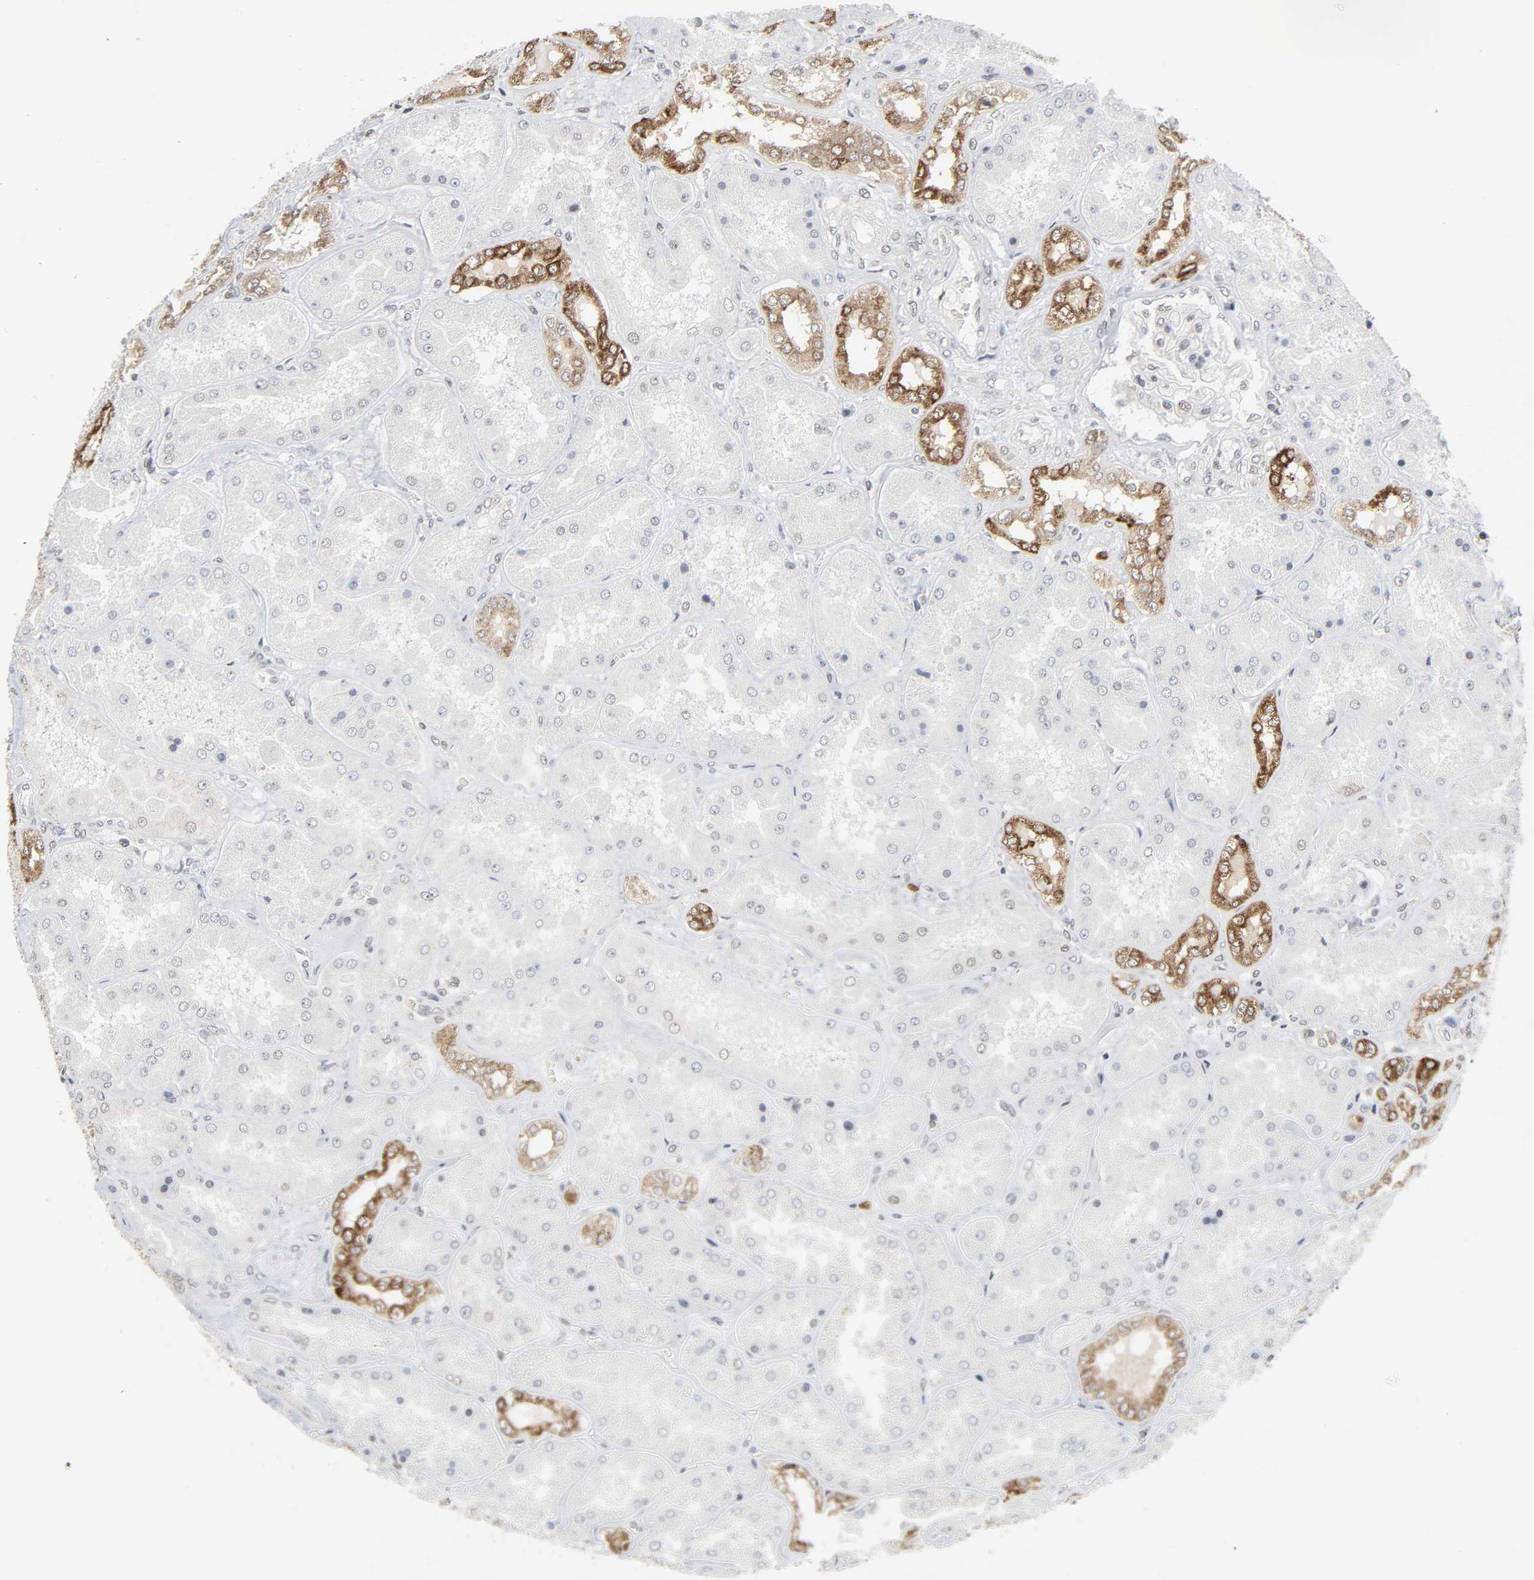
{"staining": {"intensity": "negative", "quantity": "none", "location": "none"}, "tissue": "kidney", "cell_type": "Cells in glomeruli", "image_type": "normal", "snomed": [{"axis": "morphology", "description": "Normal tissue, NOS"}, {"axis": "topography", "description": "Kidney"}], "caption": "An immunohistochemistry image of benign kidney is shown. There is no staining in cells in glomeruli of kidney.", "gene": "MUC1", "patient": {"sex": "female", "age": 56}}